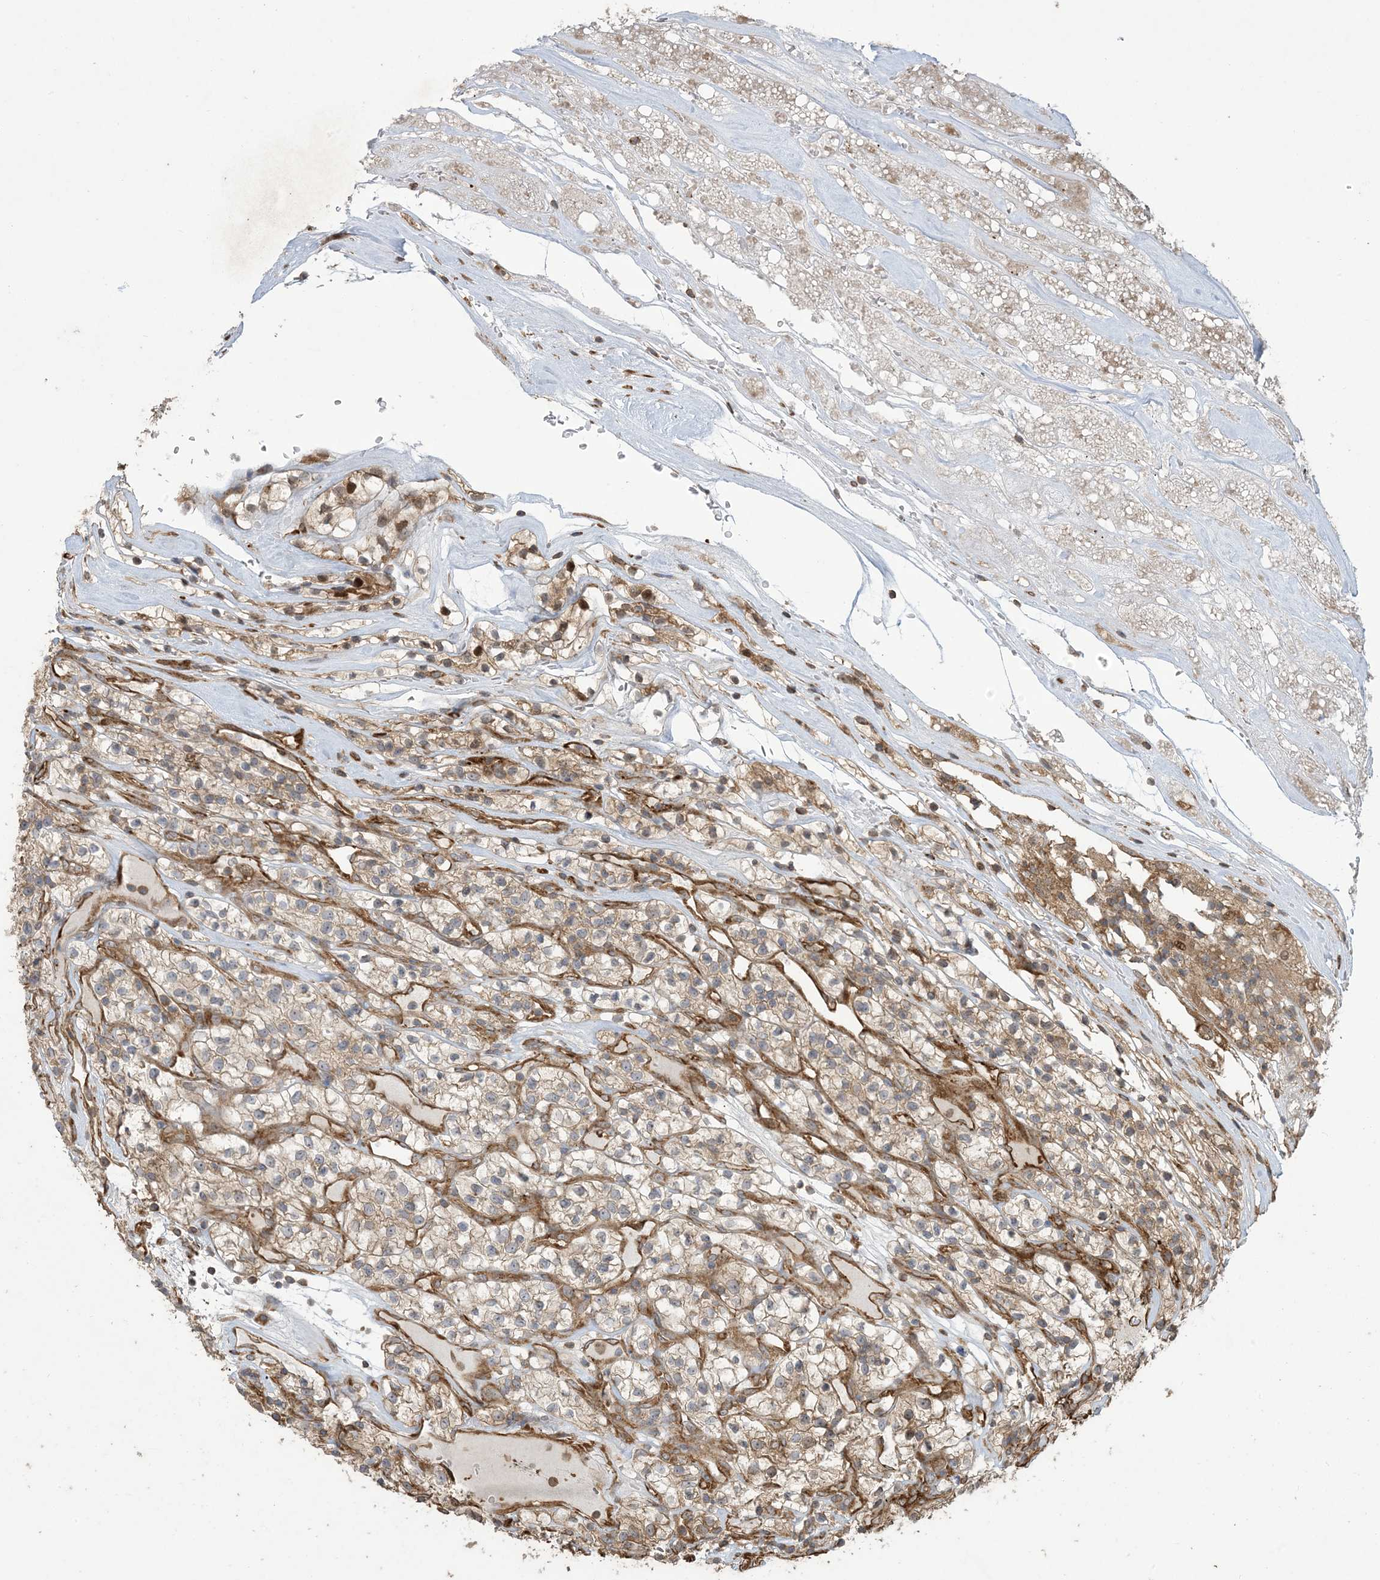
{"staining": {"intensity": "moderate", "quantity": ">75%", "location": "cytoplasmic/membranous"}, "tissue": "renal cancer", "cell_type": "Tumor cells", "image_type": "cancer", "snomed": [{"axis": "morphology", "description": "Adenocarcinoma, NOS"}, {"axis": "topography", "description": "Kidney"}], "caption": "Immunohistochemical staining of renal adenocarcinoma shows medium levels of moderate cytoplasmic/membranous expression in about >75% of tumor cells. (DAB (3,3'-diaminobenzidine) = brown stain, brightfield microscopy at high magnification).", "gene": "KLHL18", "patient": {"sex": "female", "age": 57}}